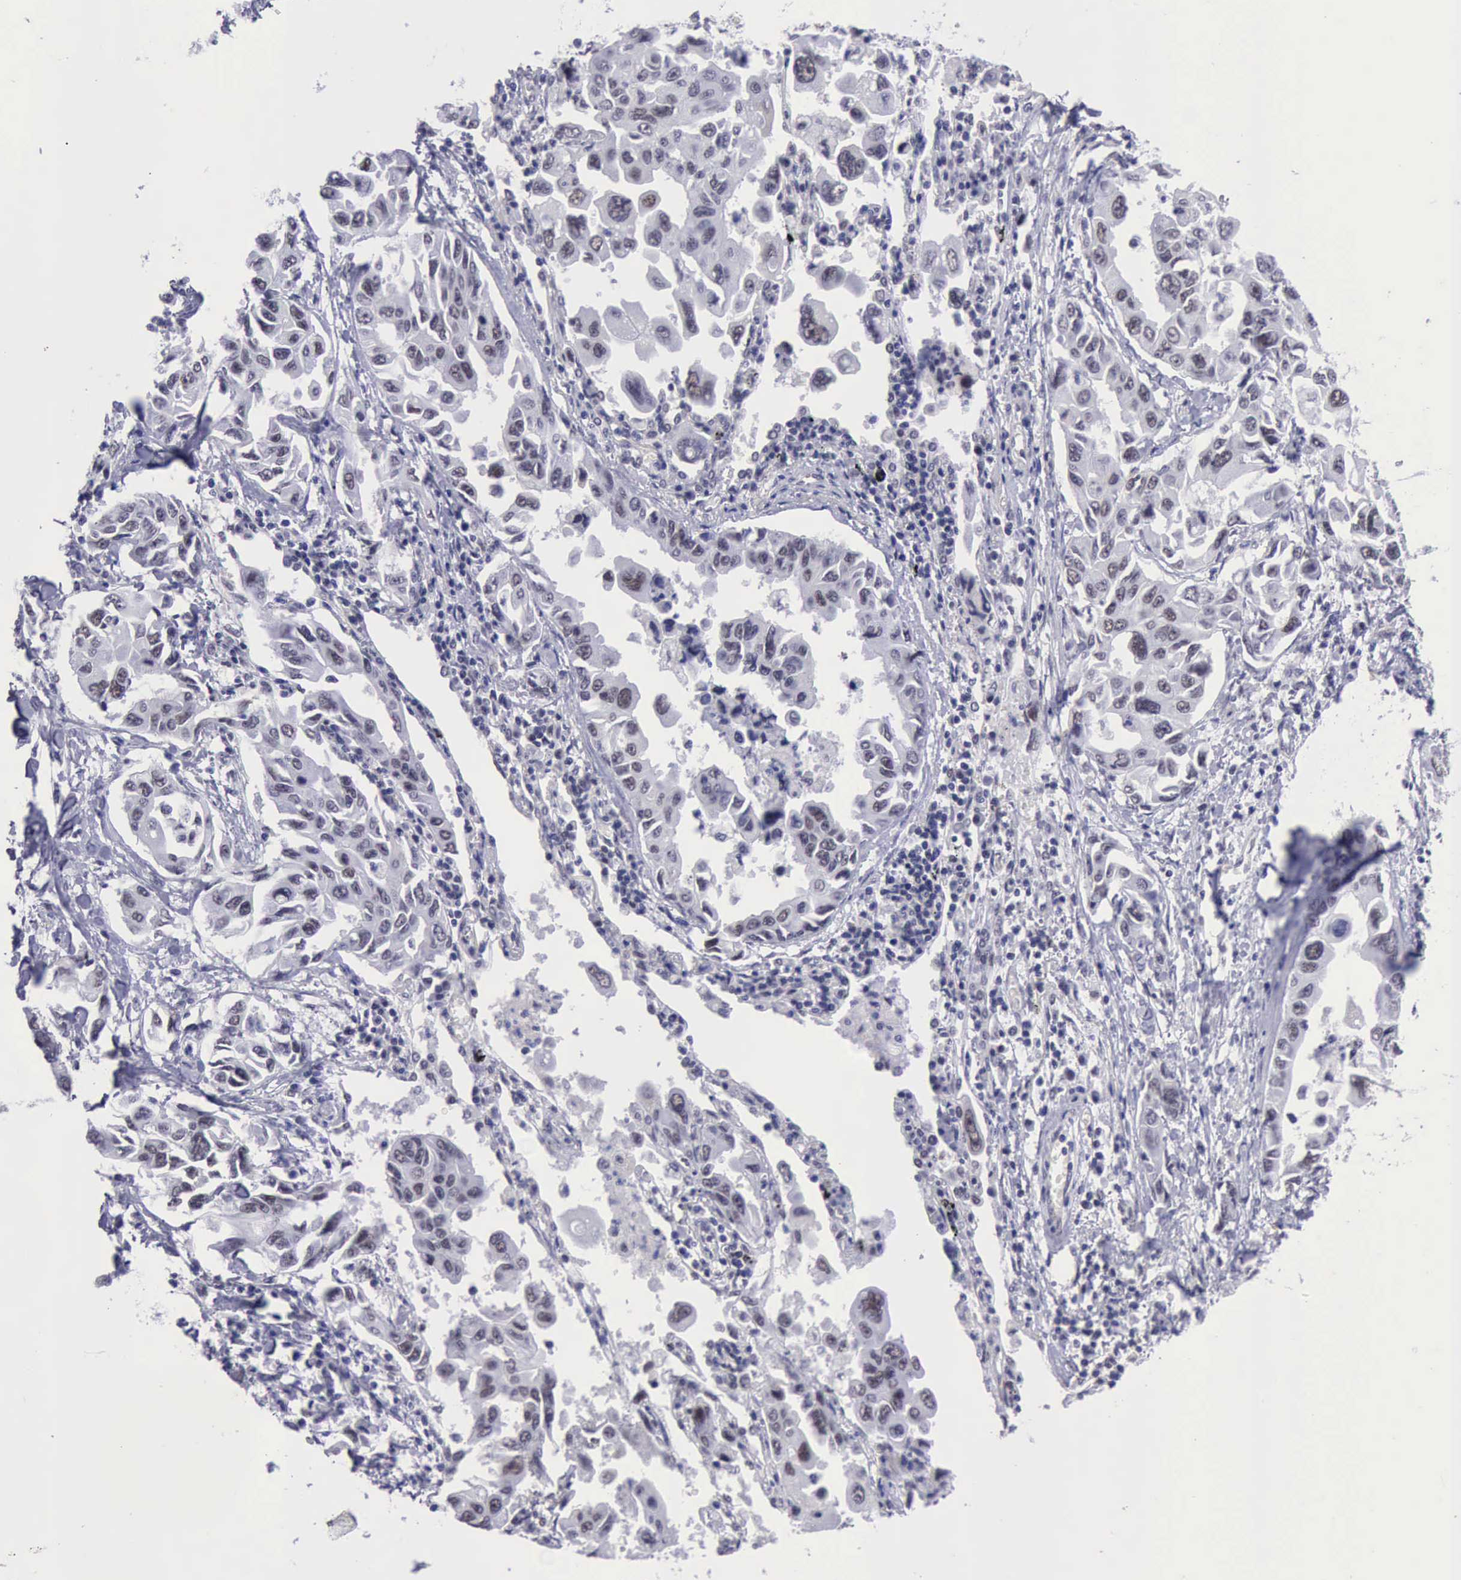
{"staining": {"intensity": "negative", "quantity": "none", "location": "none"}, "tissue": "lung cancer", "cell_type": "Tumor cells", "image_type": "cancer", "snomed": [{"axis": "morphology", "description": "Adenocarcinoma, NOS"}, {"axis": "topography", "description": "Lung"}], "caption": "Immunohistochemical staining of adenocarcinoma (lung) displays no significant positivity in tumor cells.", "gene": "ERCC4", "patient": {"sex": "male", "age": 64}}